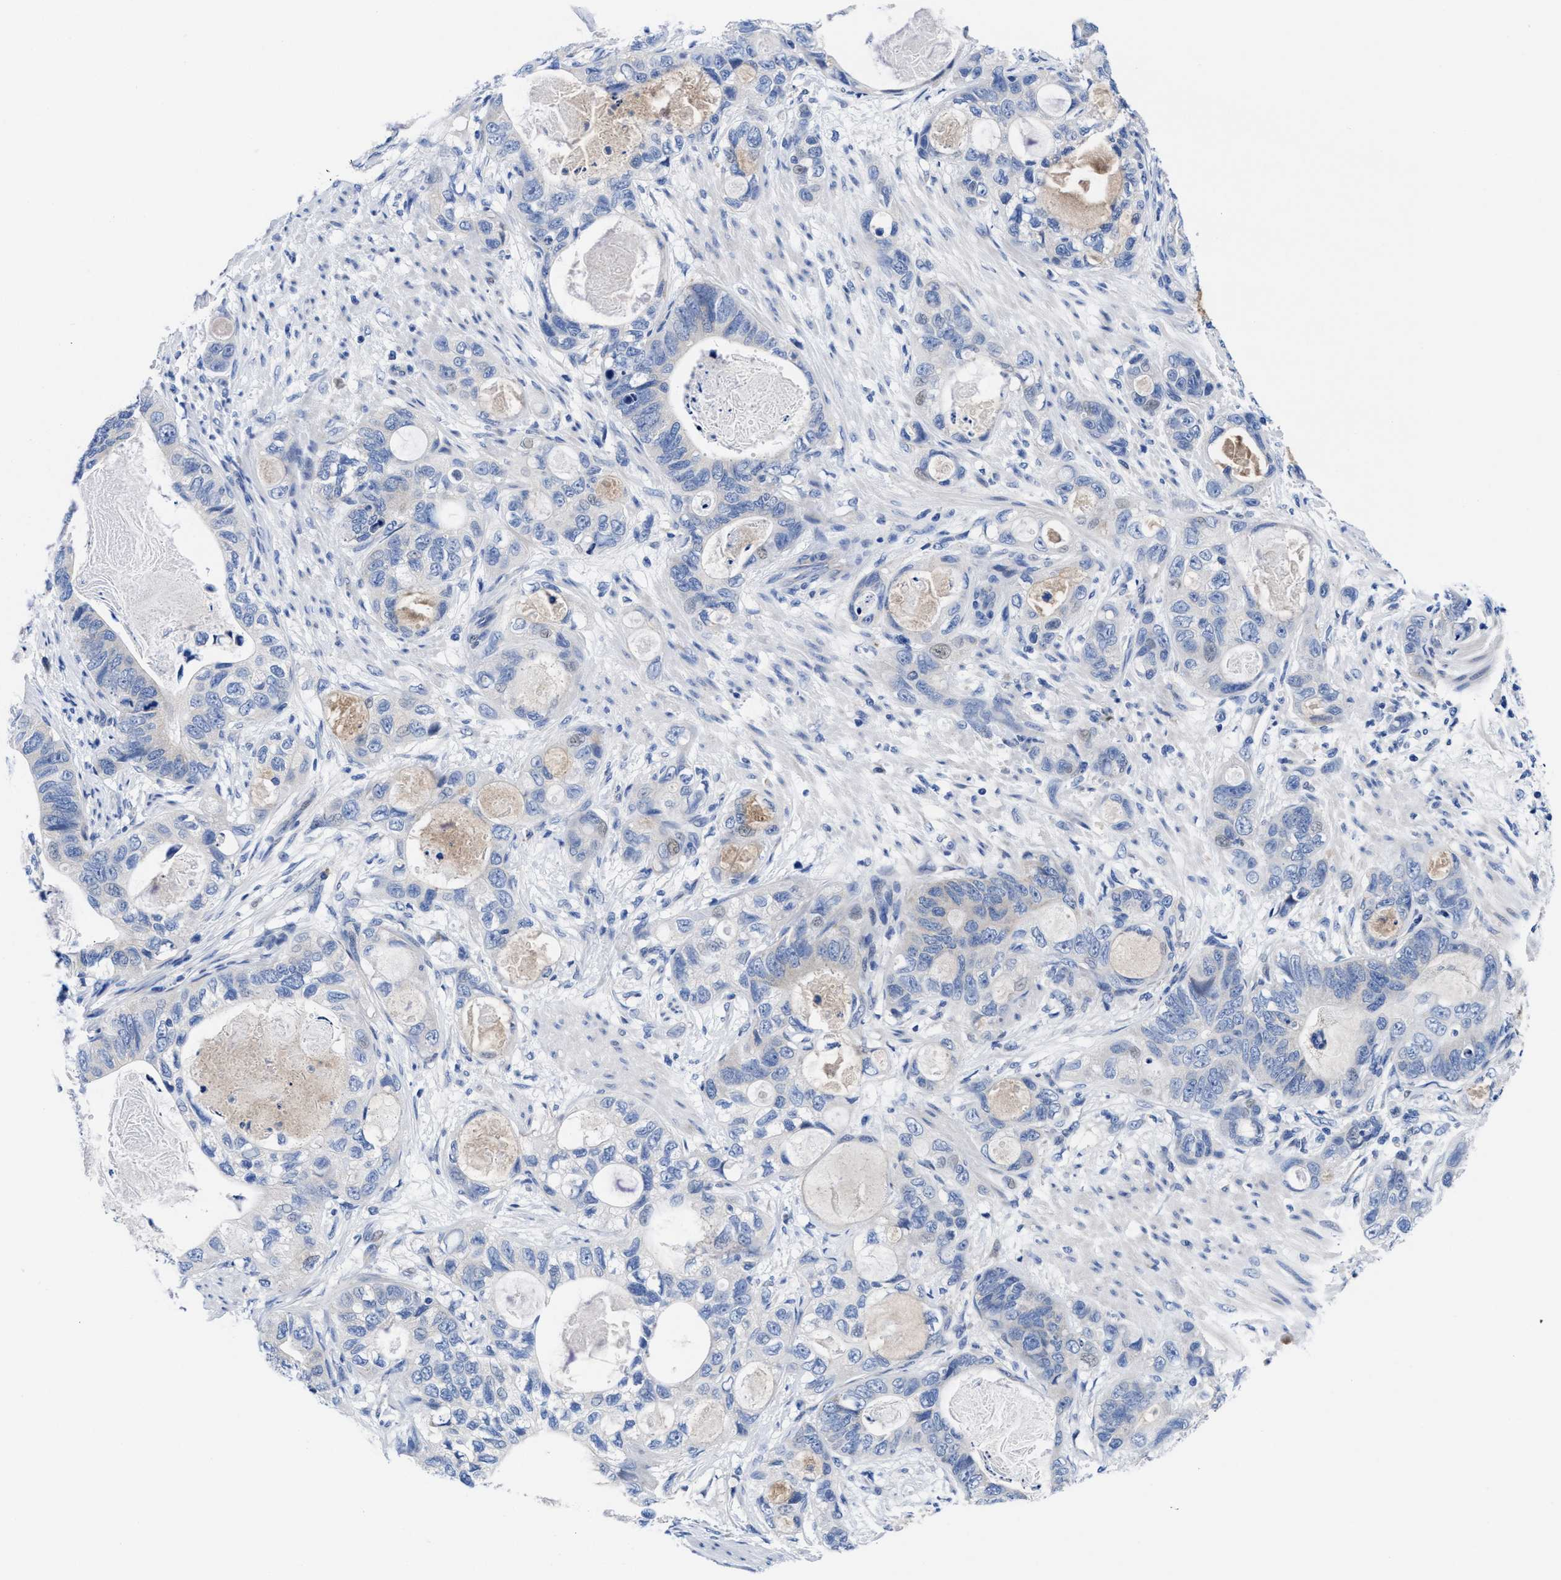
{"staining": {"intensity": "negative", "quantity": "none", "location": "none"}, "tissue": "stomach cancer", "cell_type": "Tumor cells", "image_type": "cancer", "snomed": [{"axis": "morphology", "description": "Normal tissue, NOS"}, {"axis": "morphology", "description": "Adenocarcinoma, NOS"}, {"axis": "topography", "description": "Stomach"}], "caption": "Stomach adenocarcinoma was stained to show a protein in brown. There is no significant positivity in tumor cells.", "gene": "DHRS13", "patient": {"sex": "female", "age": 89}}